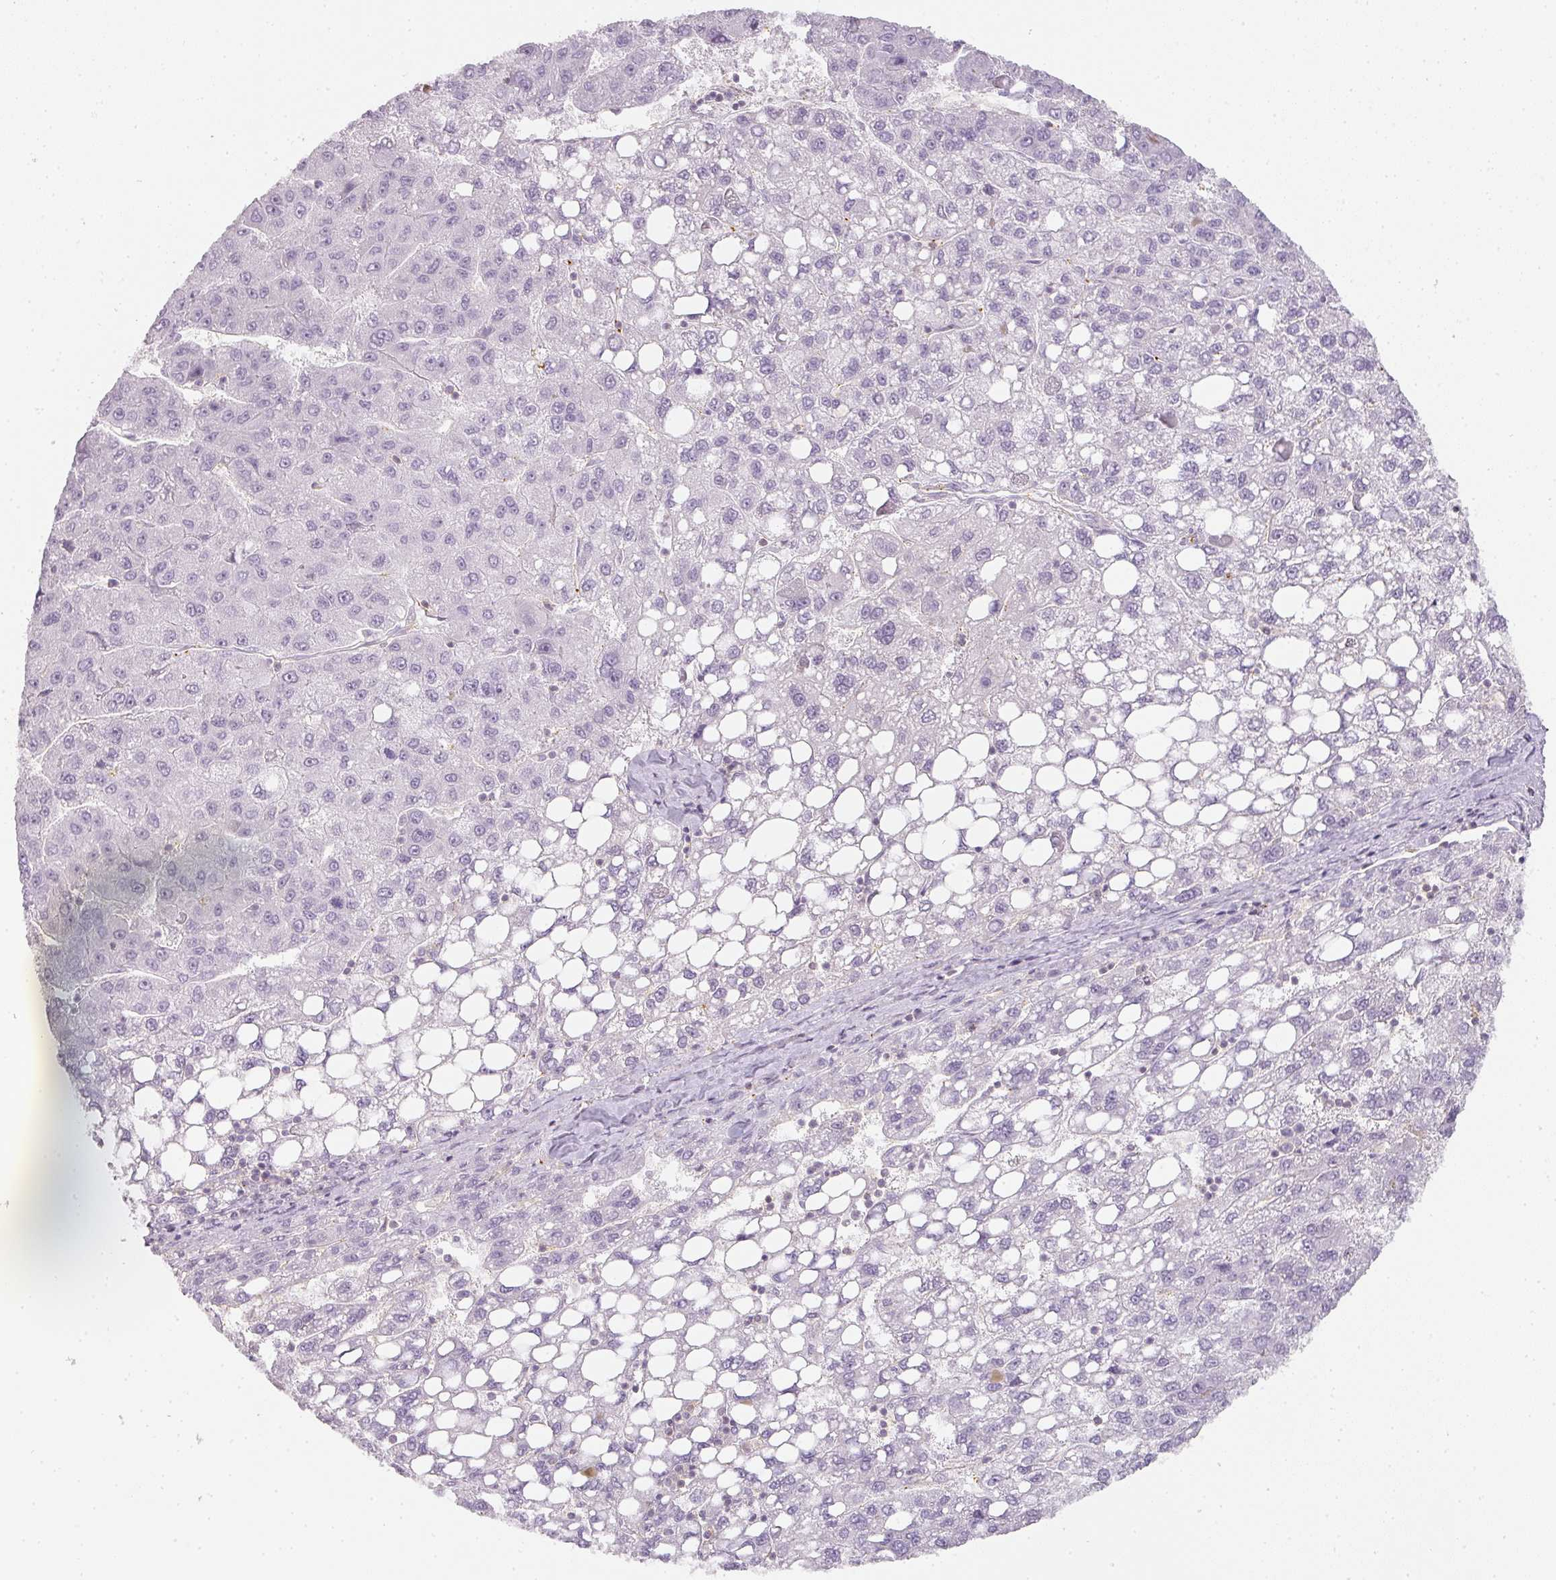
{"staining": {"intensity": "negative", "quantity": "none", "location": "none"}, "tissue": "liver cancer", "cell_type": "Tumor cells", "image_type": "cancer", "snomed": [{"axis": "morphology", "description": "Carcinoma, Hepatocellular, NOS"}, {"axis": "topography", "description": "Liver"}], "caption": "There is no significant expression in tumor cells of liver cancer. (DAB IHC with hematoxylin counter stain).", "gene": "TMEM42", "patient": {"sex": "female", "age": 82}}